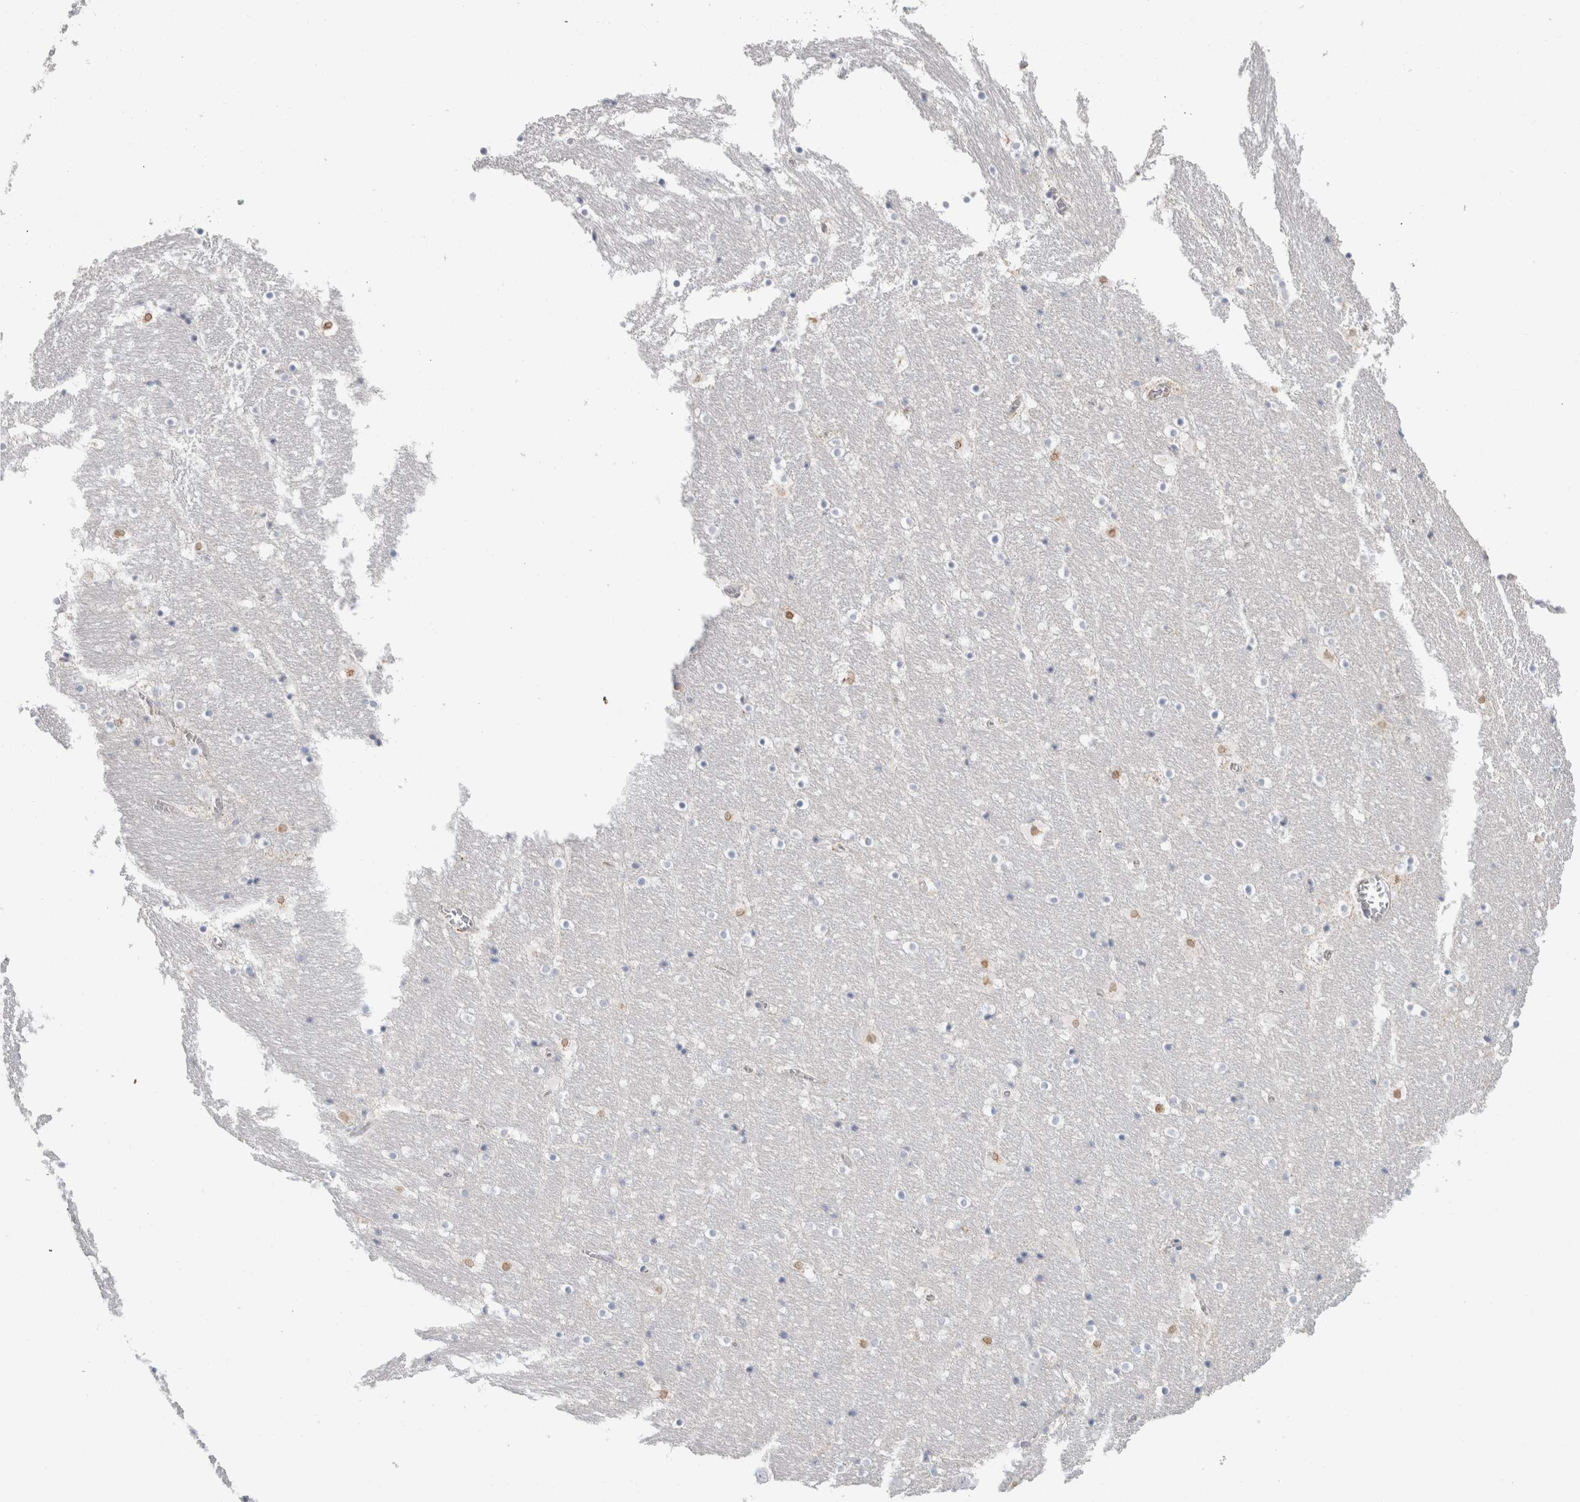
{"staining": {"intensity": "negative", "quantity": "none", "location": "none"}, "tissue": "hippocampus", "cell_type": "Glial cells", "image_type": "normal", "snomed": [{"axis": "morphology", "description": "Normal tissue, NOS"}, {"axis": "topography", "description": "Hippocampus"}], "caption": "DAB immunohistochemical staining of unremarkable hippocampus reveals no significant expression in glial cells. (DAB immunohistochemistry with hematoxylin counter stain).", "gene": "CD55", "patient": {"sex": "male", "age": 45}}